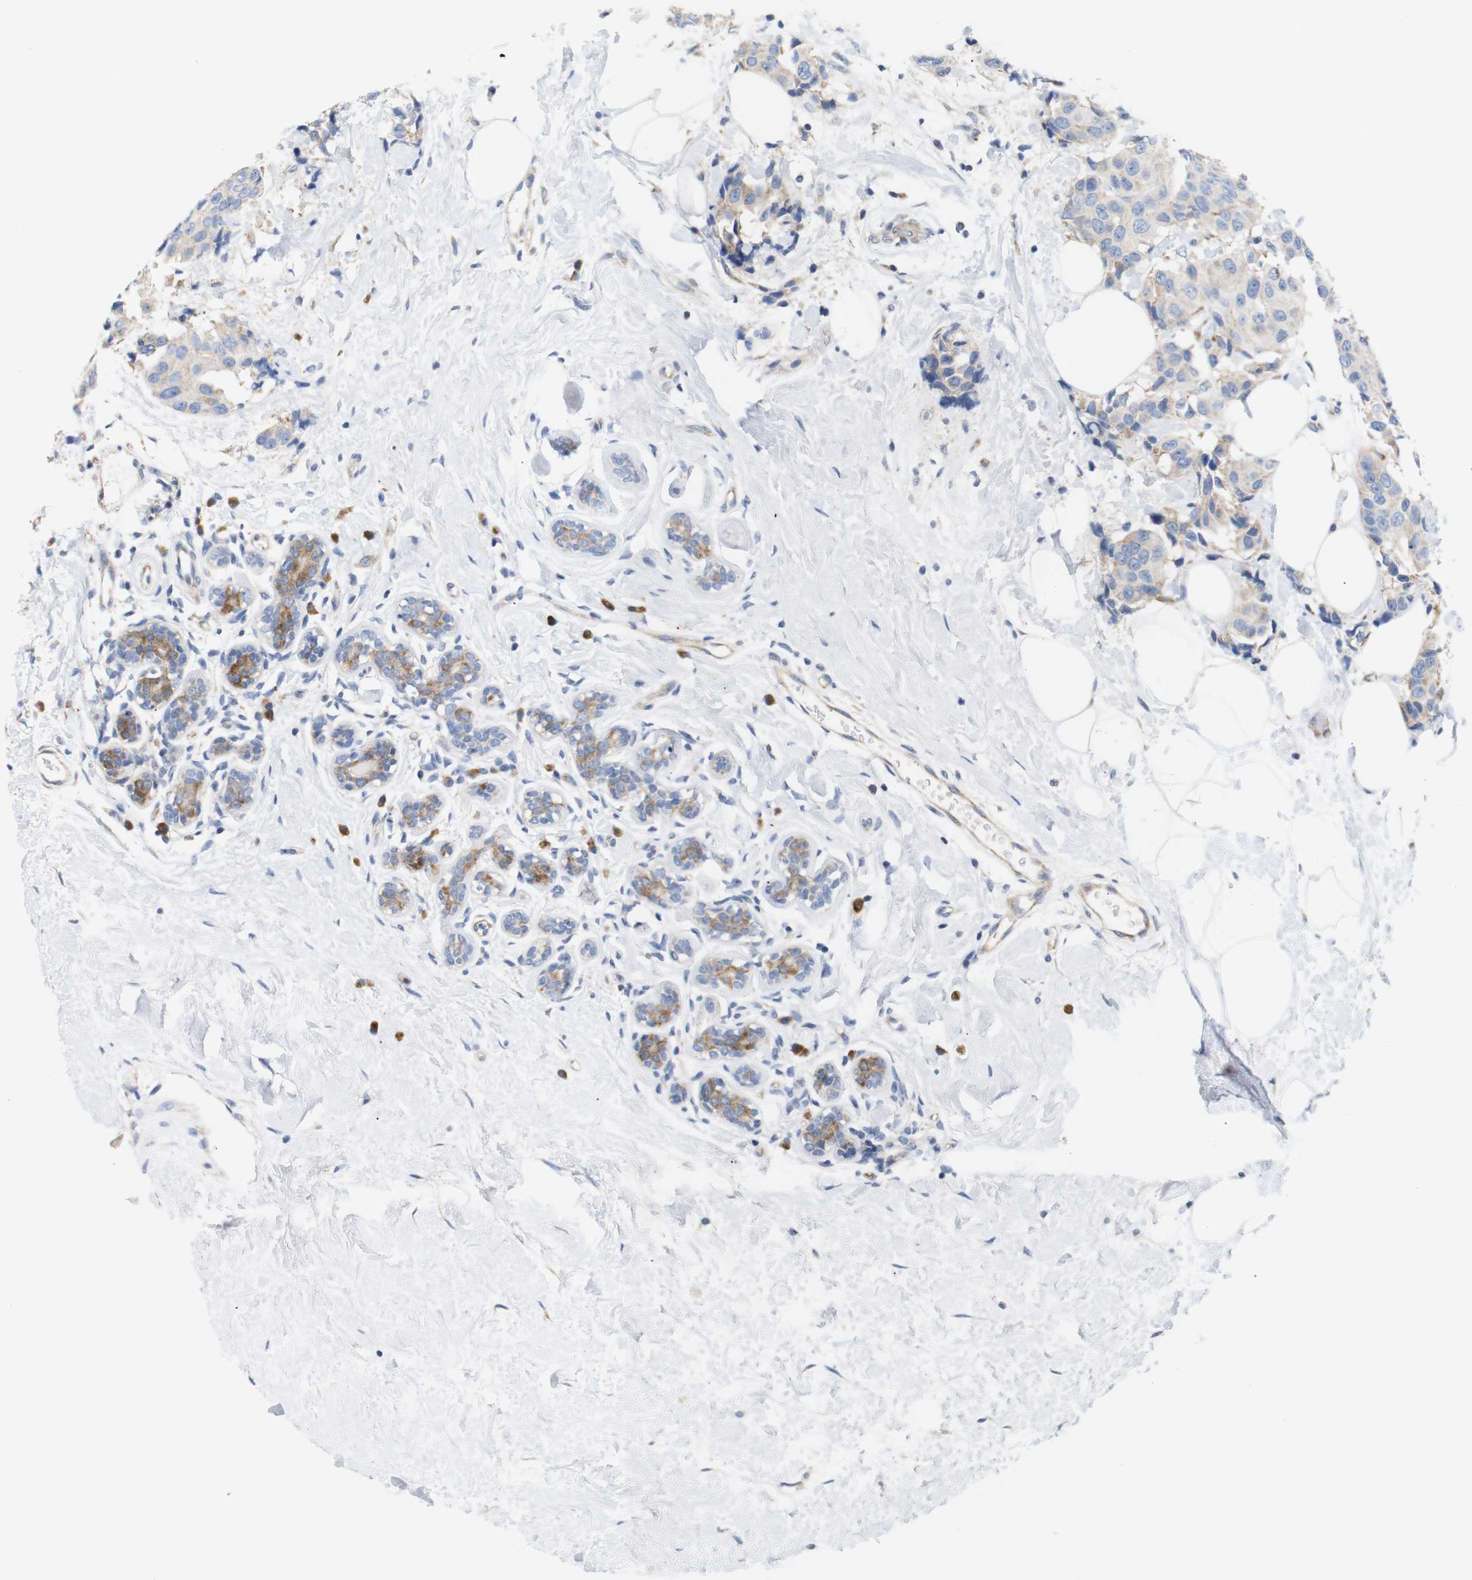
{"staining": {"intensity": "weak", "quantity": "25%-75%", "location": "cytoplasmic/membranous"}, "tissue": "breast cancer", "cell_type": "Tumor cells", "image_type": "cancer", "snomed": [{"axis": "morphology", "description": "Normal tissue, NOS"}, {"axis": "morphology", "description": "Duct carcinoma"}, {"axis": "topography", "description": "Breast"}], "caption": "Immunohistochemical staining of breast cancer exhibits low levels of weak cytoplasmic/membranous positivity in about 25%-75% of tumor cells. (DAB = brown stain, brightfield microscopy at high magnification).", "gene": "TRIM5", "patient": {"sex": "female", "age": 39}}